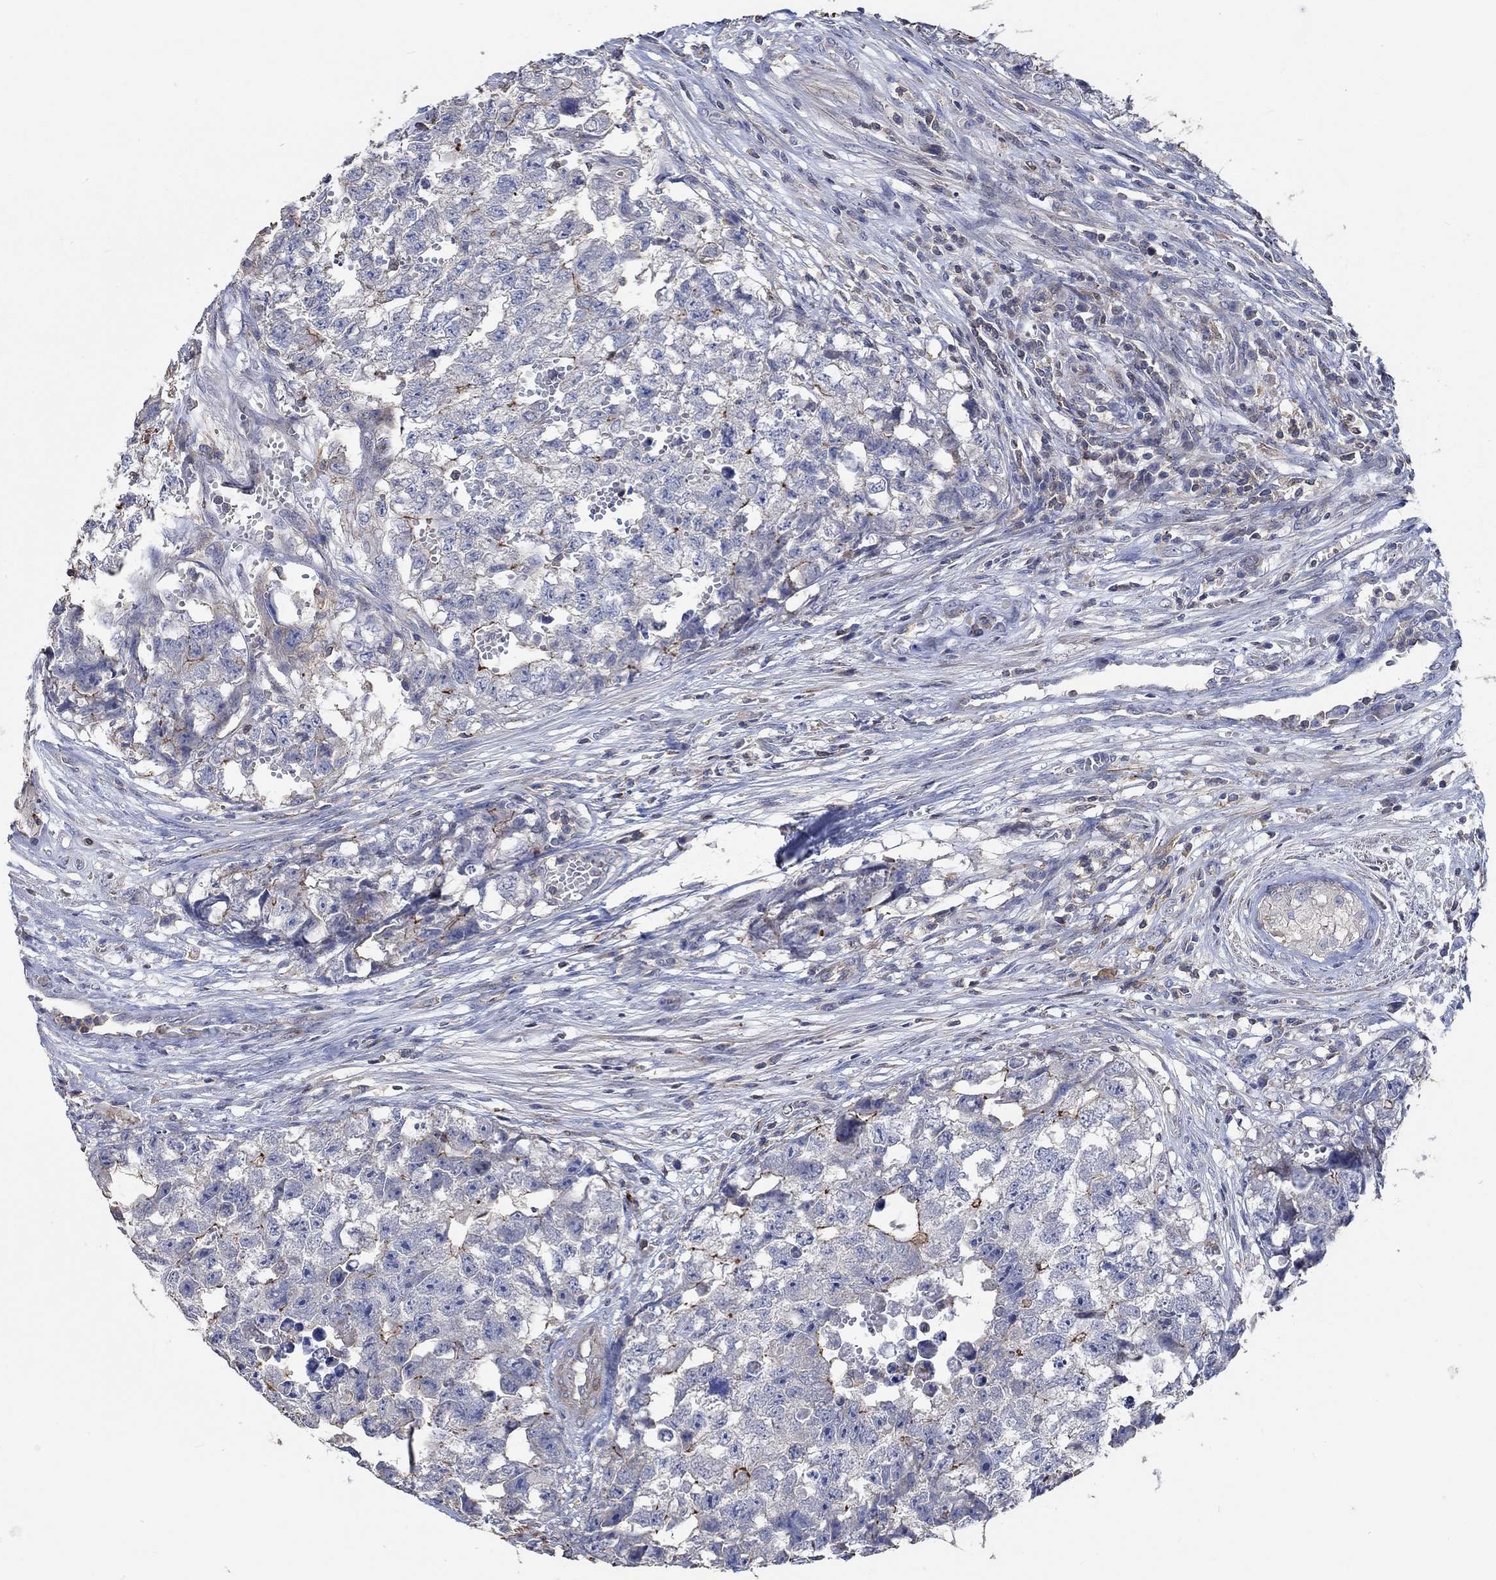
{"staining": {"intensity": "moderate", "quantity": "25%-75%", "location": "cytoplasmic/membranous"}, "tissue": "testis cancer", "cell_type": "Tumor cells", "image_type": "cancer", "snomed": [{"axis": "morphology", "description": "Seminoma, NOS"}, {"axis": "morphology", "description": "Carcinoma, Embryonal, NOS"}, {"axis": "topography", "description": "Testis"}], "caption": "This is a histology image of immunohistochemistry staining of testis cancer, which shows moderate staining in the cytoplasmic/membranous of tumor cells.", "gene": "TNFAIP8L3", "patient": {"sex": "male", "age": 22}}